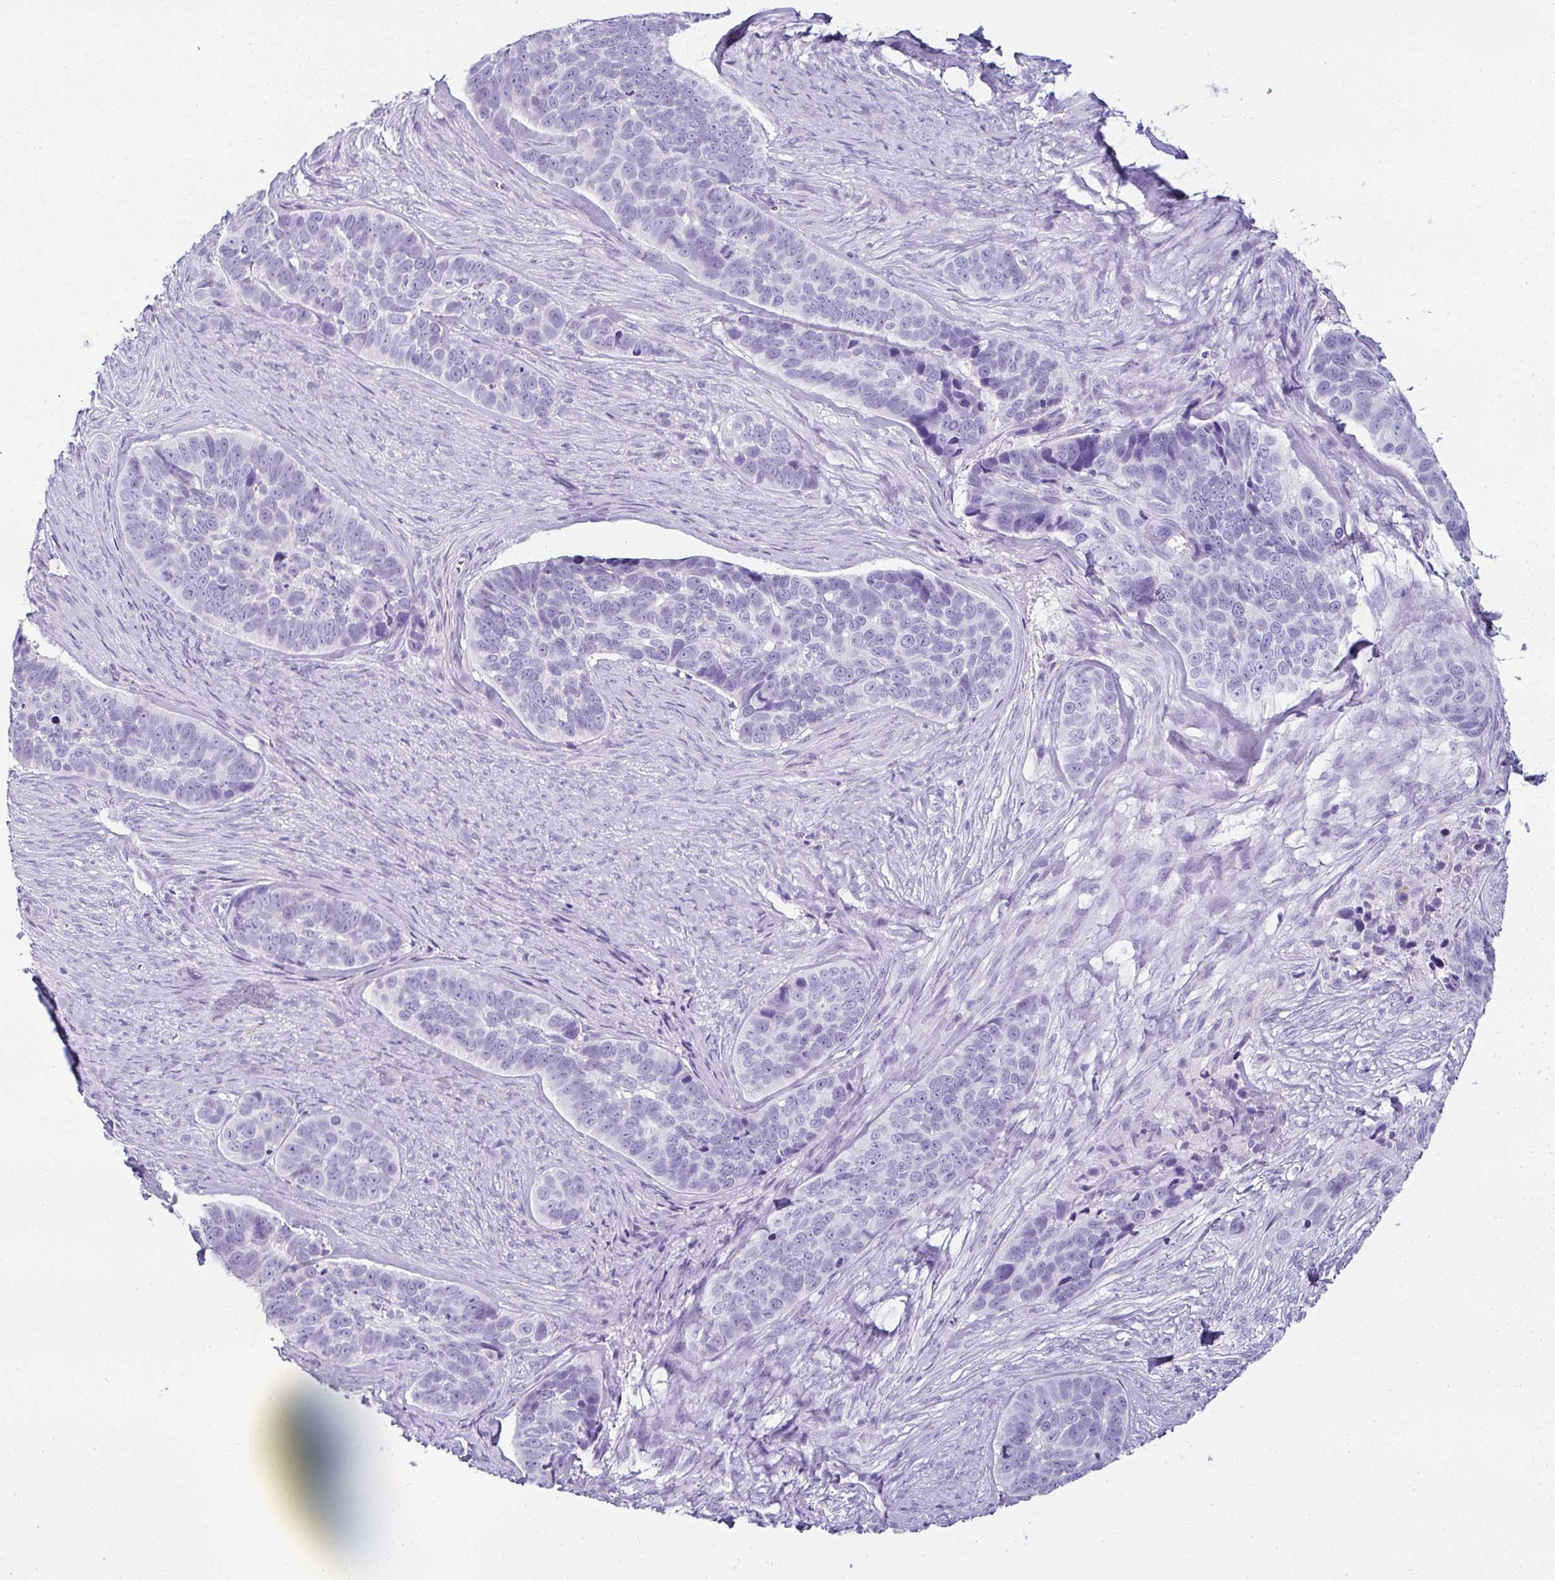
{"staining": {"intensity": "negative", "quantity": "none", "location": "none"}, "tissue": "skin cancer", "cell_type": "Tumor cells", "image_type": "cancer", "snomed": [{"axis": "morphology", "description": "Basal cell carcinoma"}, {"axis": "topography", "description": "Skin"}], "caption": "Skin cancer (basal cell carcinoma) was stained to show a protein in brown. There is no significant staining in tumor cells.", "gene": "SERPINB3", "patient": {"sex": "female", "age": 82}}